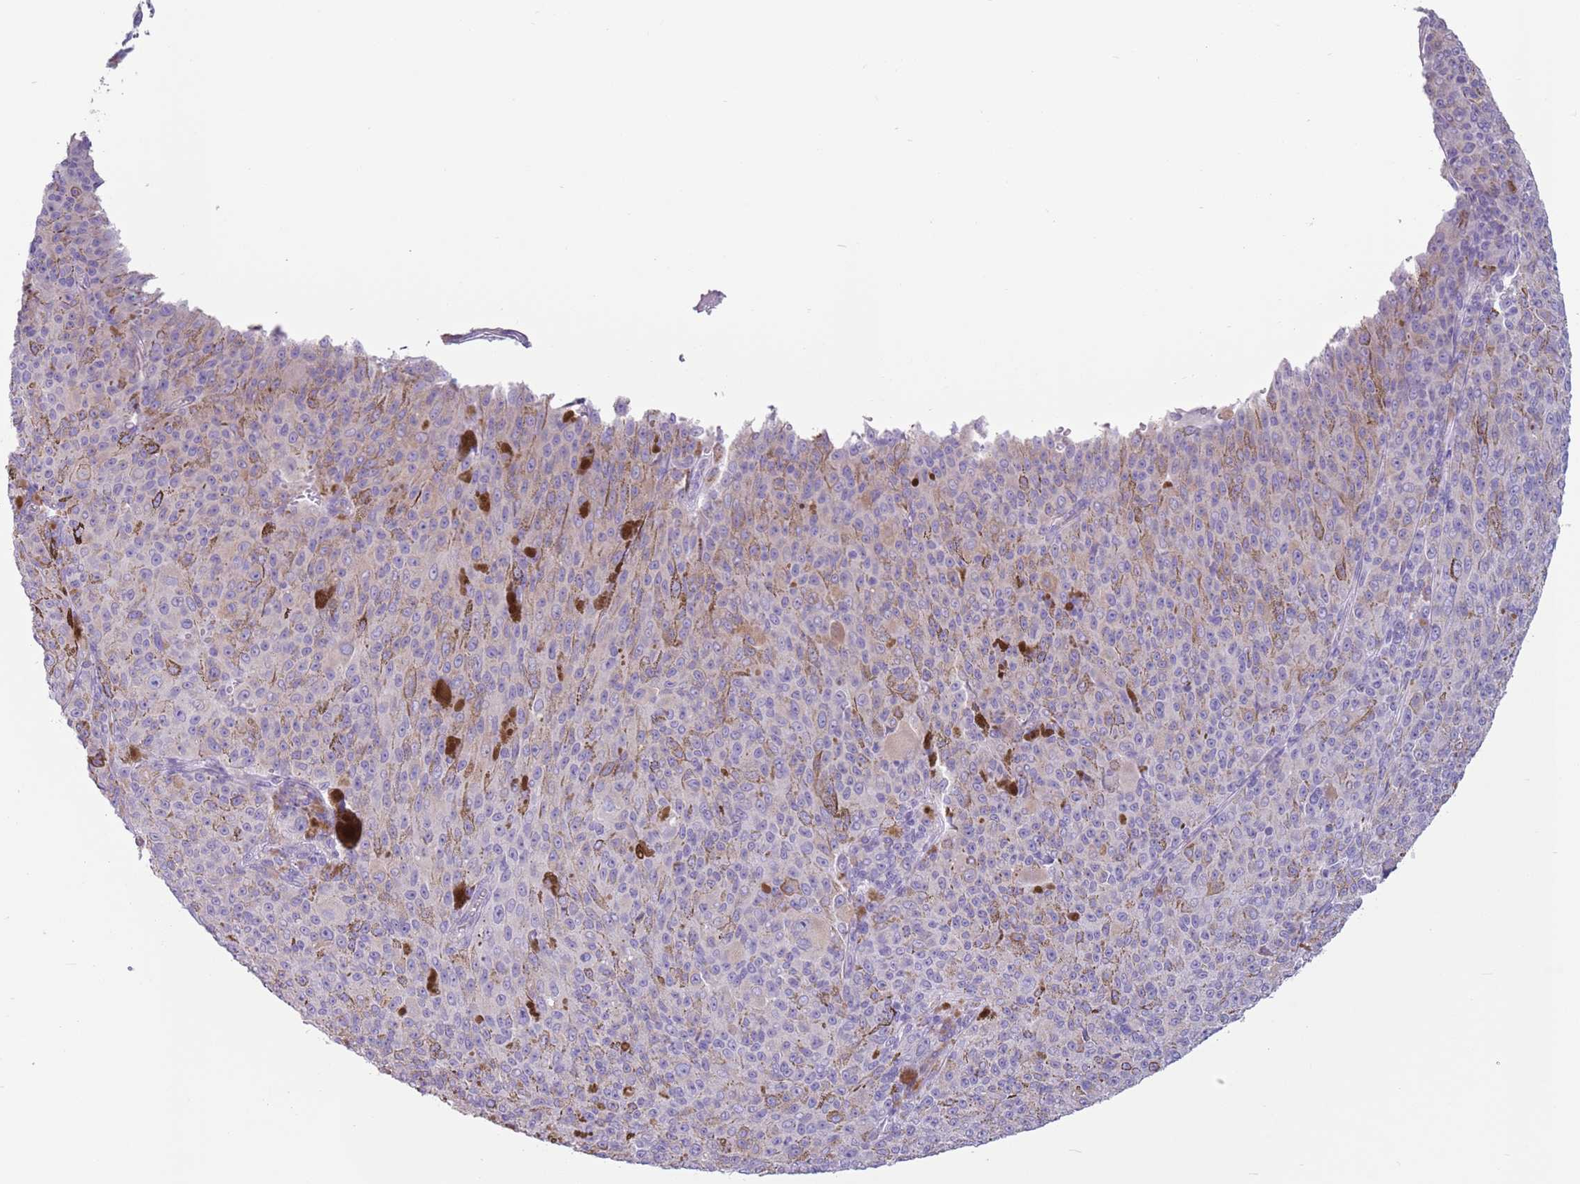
{"staining": {"intensity": "weak", "quantity": "<25%", "location": "cytoplasmic/membranous"}, "tissue": "melanoma", "cell_type": "Tumor cells", "image_type": "cancer", "snomed": [{"axis": "morphology", "description": "Malignant melanoma, NOS"}, {"axis": "topography", "description": "Skin"}], "caption": "Immunohistochemical staining of human melanoma reveals no significant positivity in tumor cells.", "gene": "HYOU1", "patient": {"sex": "female", "age": 52}}